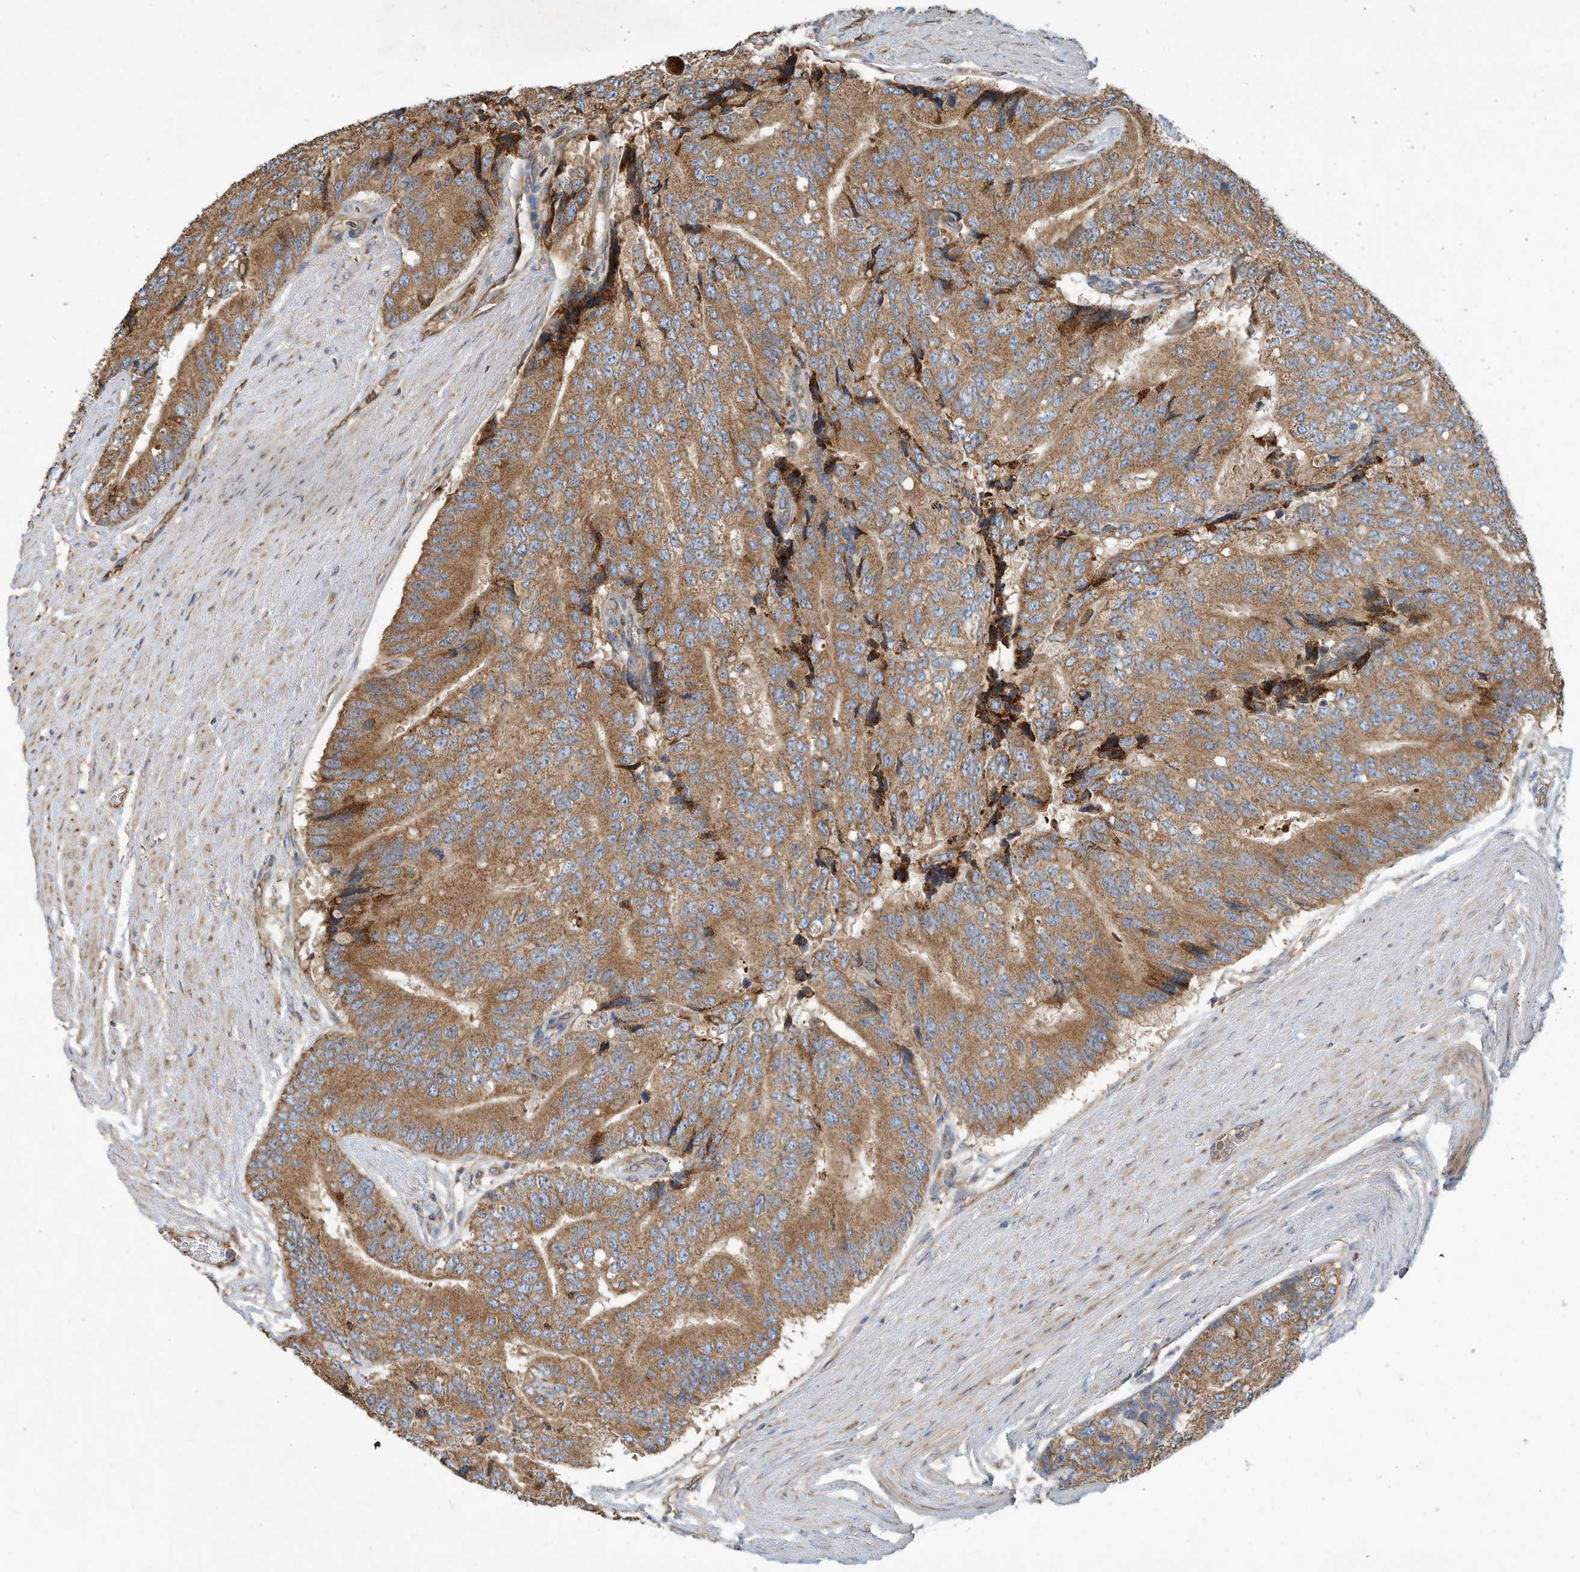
{"staining": {"intensity": "moderate", "quantity": ">75%", "location": "cytoplasmic/membranous"}, "tissue": "prostate cancer", "cell_type": "Tumor cells", "image_type": "cancer", "snomed": [{"axis": "morphology", "description": "Adenocarcinoma, High grade"}, {"axis": "topography", "description": "Prostate"}], "caption": "Immunohistochemistry of human prostate high-grade adenocarcinoma exhibits medium levels of moderate cytoplasmic/membranous staining in about >75% of tumor cells.", "gene": "CPAMD8", "patient": {"sex": "male", "age": 70}}